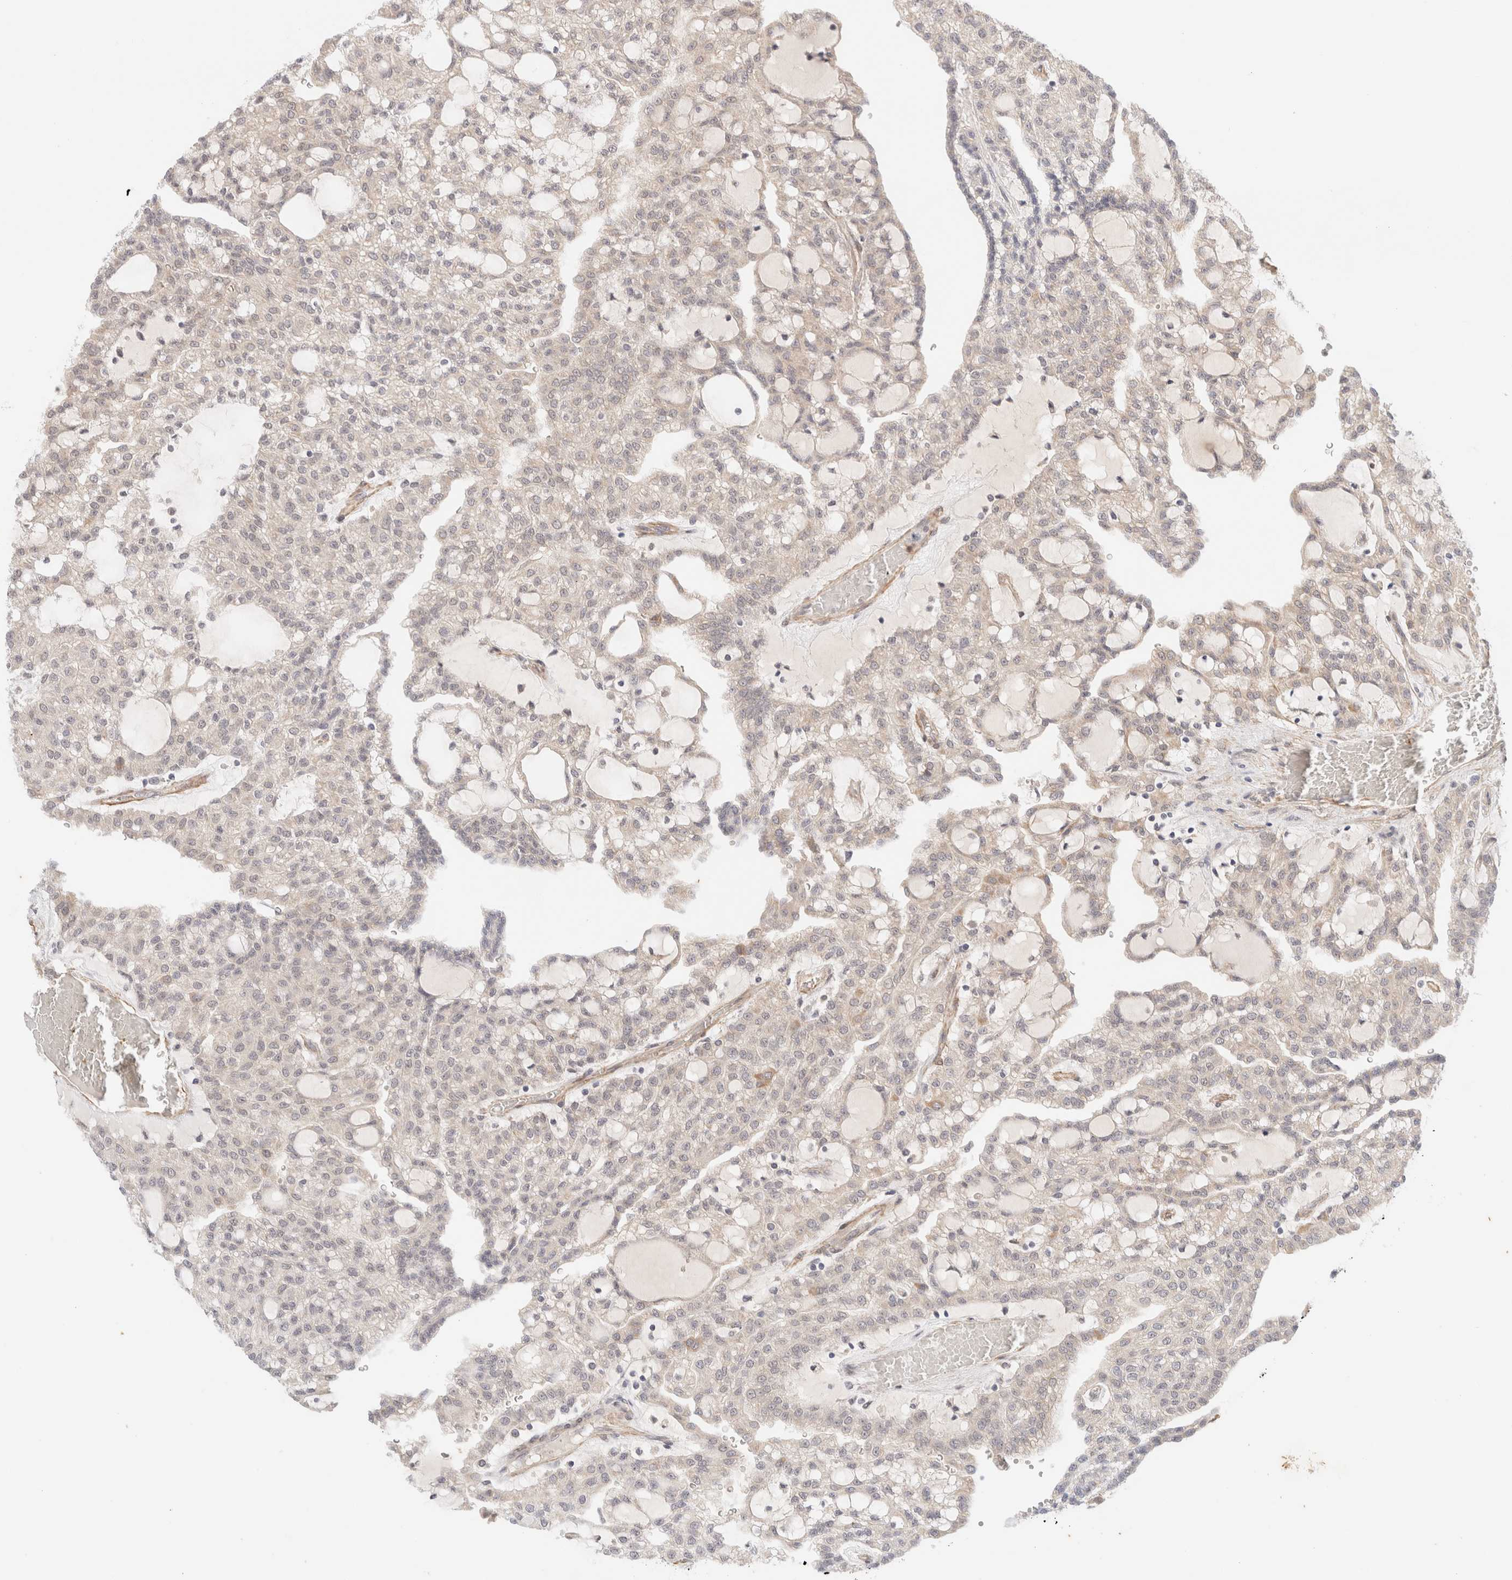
{"staining": {"intensity": "weak", "quantity": "<25%", "location": "cytoplasmic/membranous"}, "tissue": "renal cancer", "cell_type": "Tumor cells", "image_type": "cancer", "snomed": [{"axis": "morphology", "description": "Adenocarcinoma, NOS"}, {"axis": "topography", "description": "Kidney"}], "caption": "The micrograph exhibits no staining of tumor cells in renal cancer (adenocarcinoma).", "gene": "BRPF3", "patient": {"sex": "male", "age": 63}}